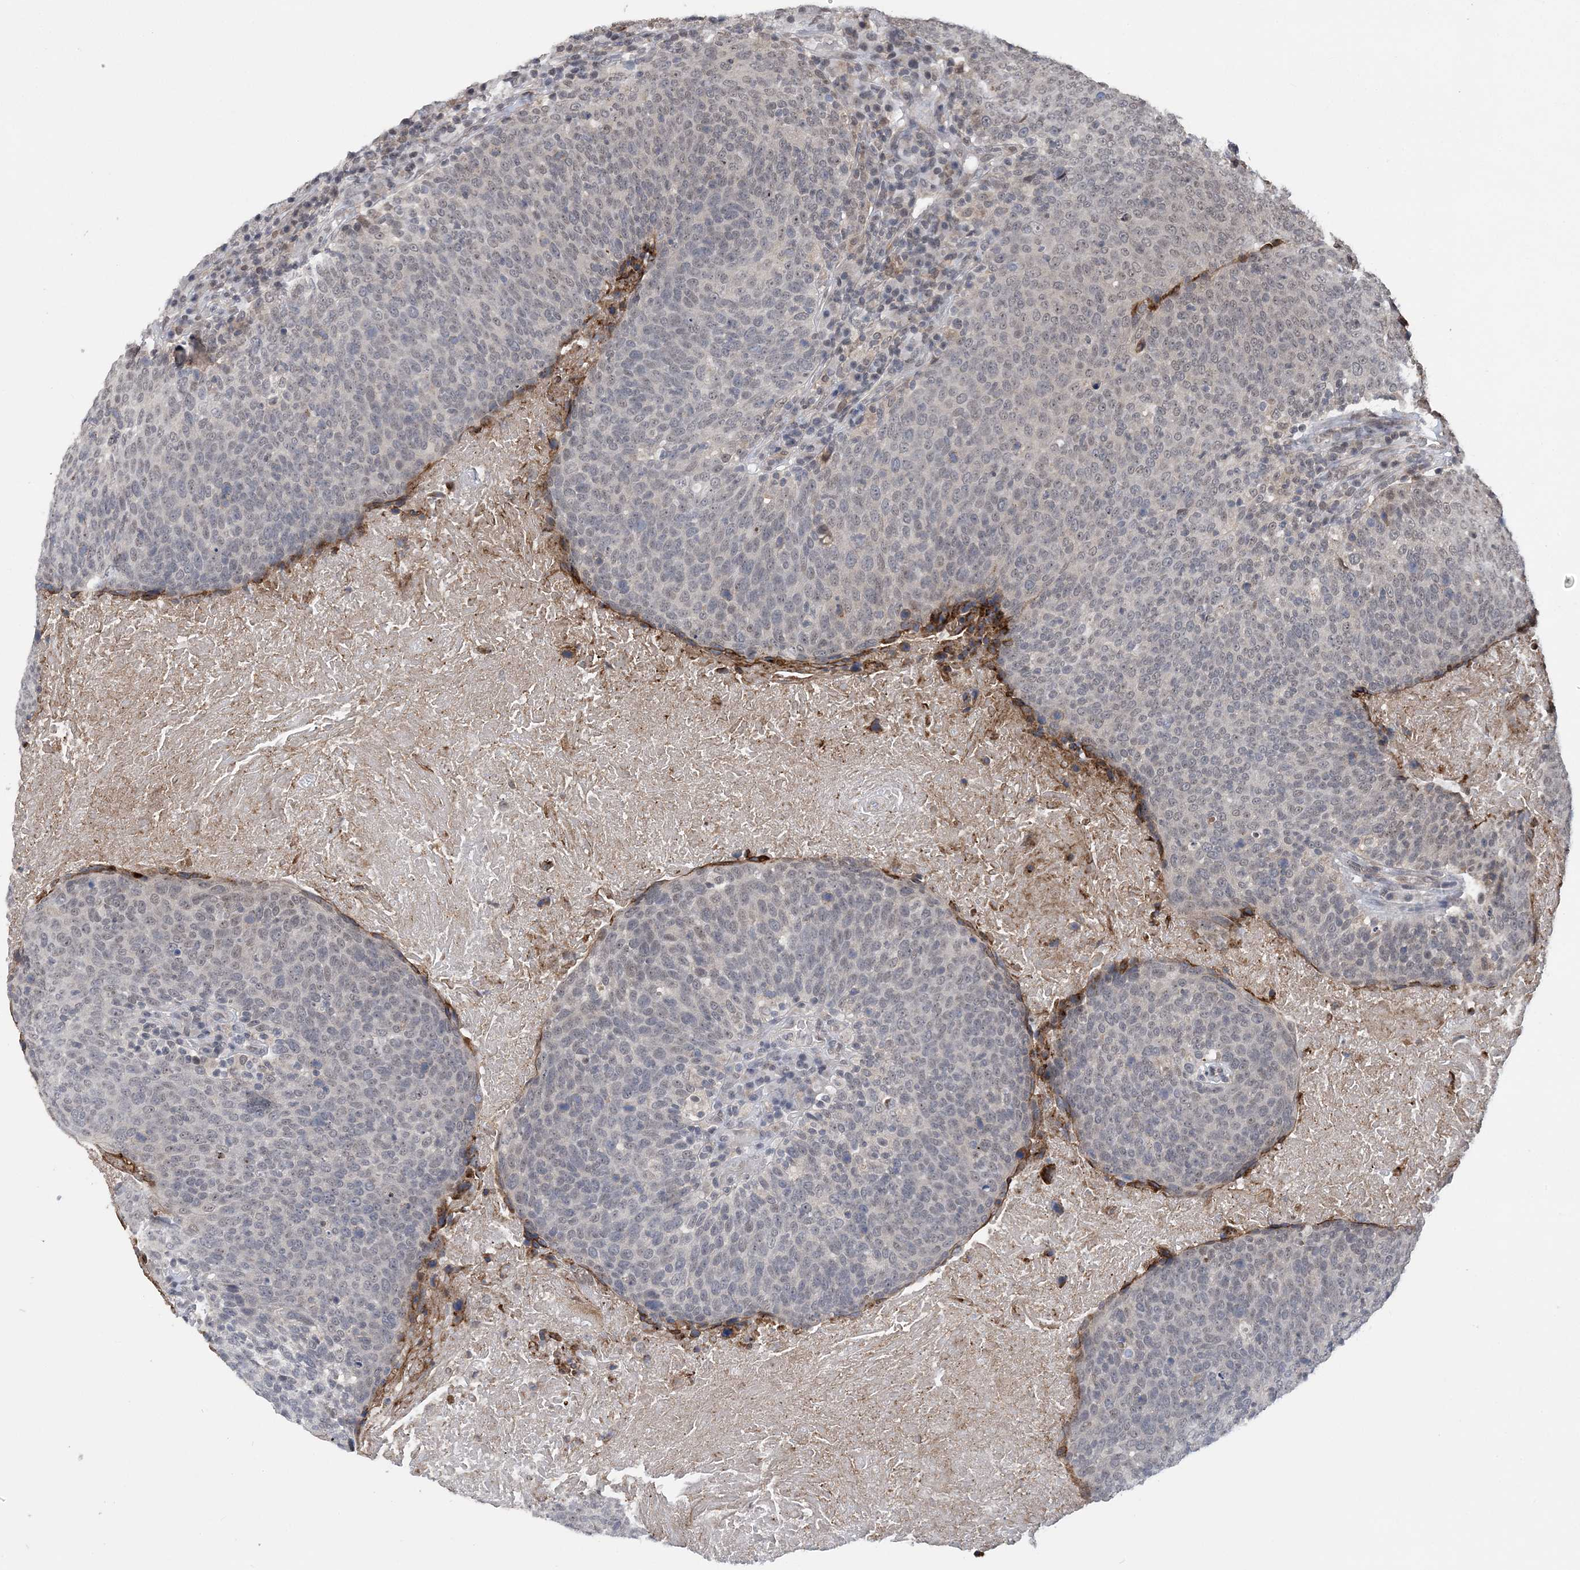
{"staining": {"intensity": "negative", "quantity": "none", "location": "none"}, "tissue": "head and neck cancer", "cell_type": "Tumor cells", "image_type": "cancer", "snomed": [{"axis": "morphology", "description": "Squamous cell carcinoma, NOS"}, {"axis": "morphology", "description": "Squamous cell carcinoma, metastatic, NOS"}, {"axis": "topography", "description": "Lymph node"}, {"axis": "topography", "description": "Head-Neck"}], "caption": "IHC of human squamous cell carcinoma (head and neck) displays no expression in tumor cells.", "gene": "CCDC152", "patient": {"sex": "male", "age": 62}}